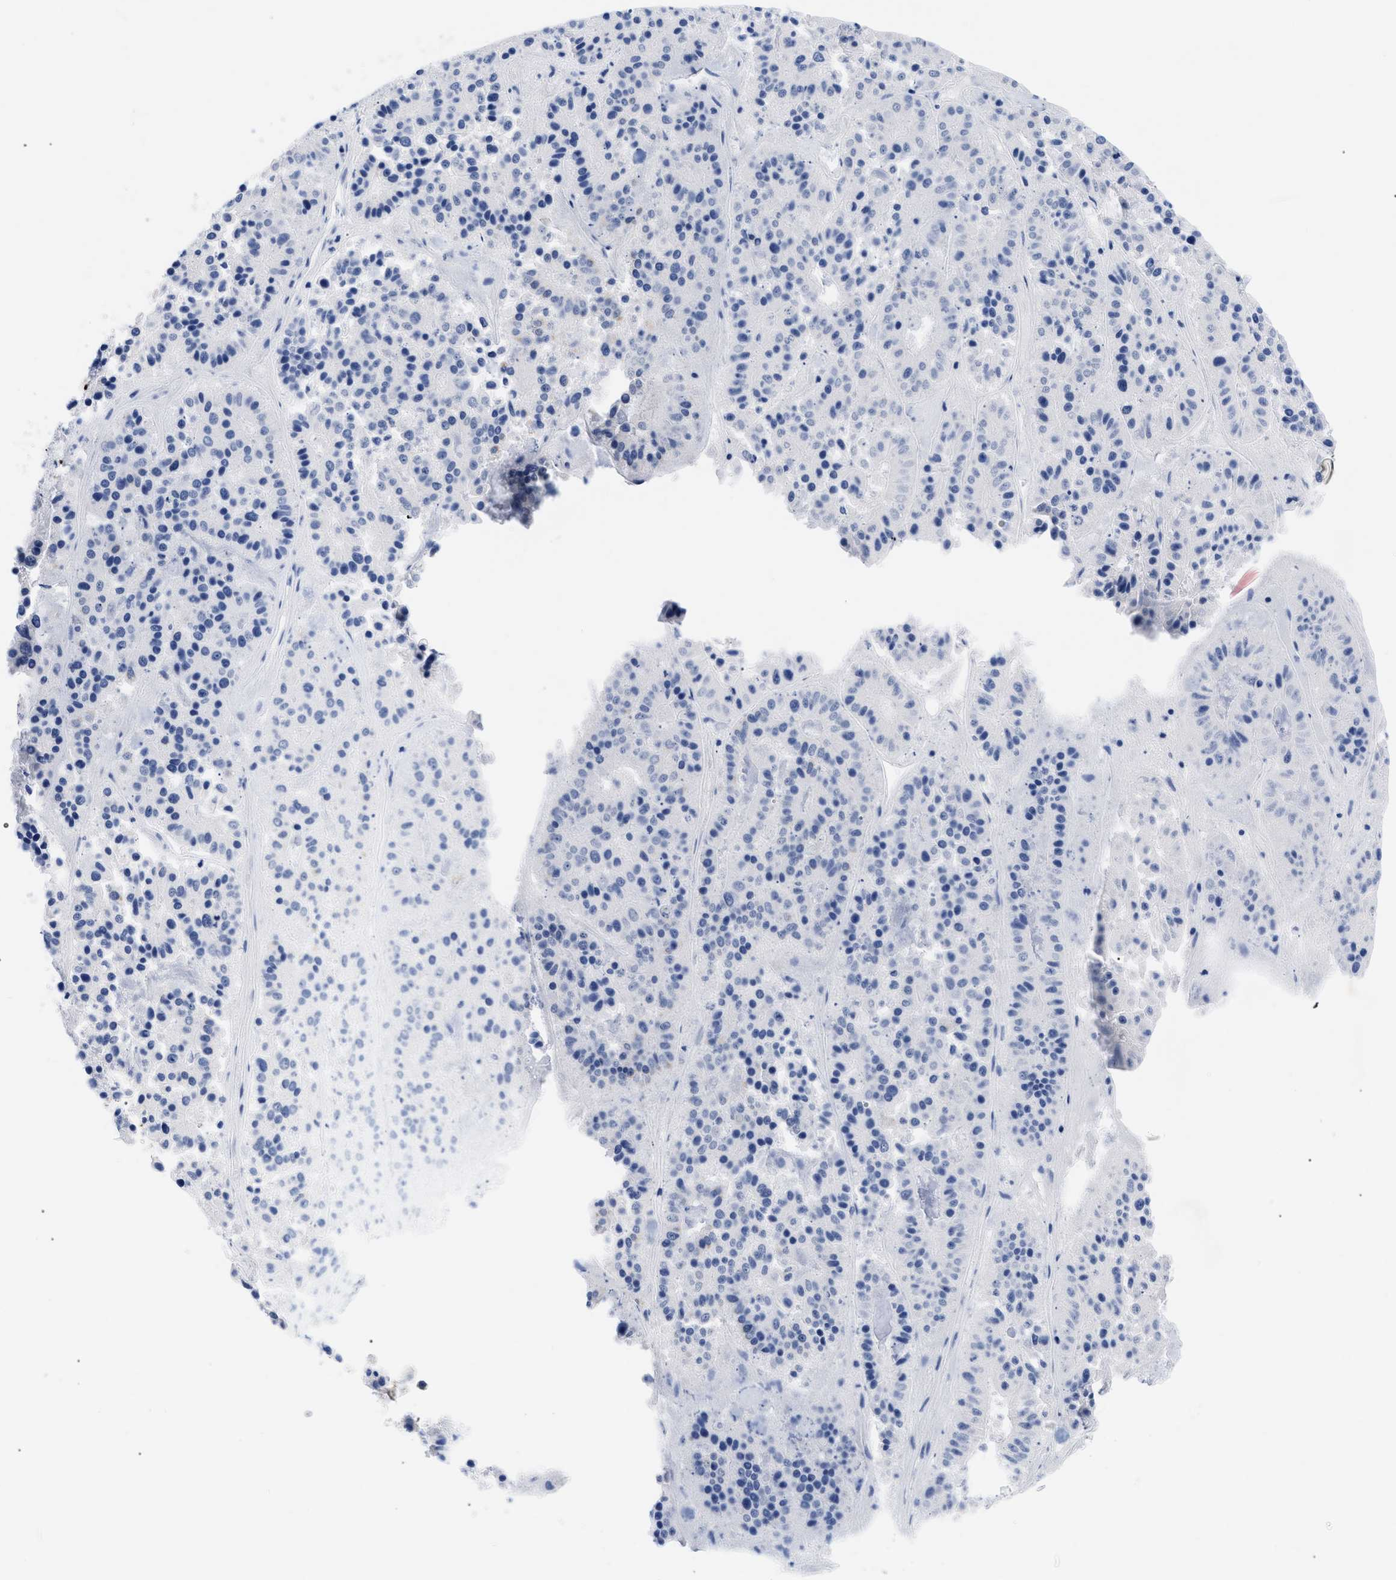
{"staining": {"intensity": "negative", "quantity": "none", "location": "none"}, "tissue": "pancreatic cancer", "cell_type": "Tumor cells", "image_type": "cancer", "snomed": [{"axis": "morphology", "description": "Adenocarcinoma, NOS"}, {"axis": "topography", "description": "Pancreas"}], "caption": "Immunohistochemistry of human pancreatic adenocarcinoma shows no staining in tumor cells.", "gene": "GPR149", "patient": {"sex": "male", "age": 50}}